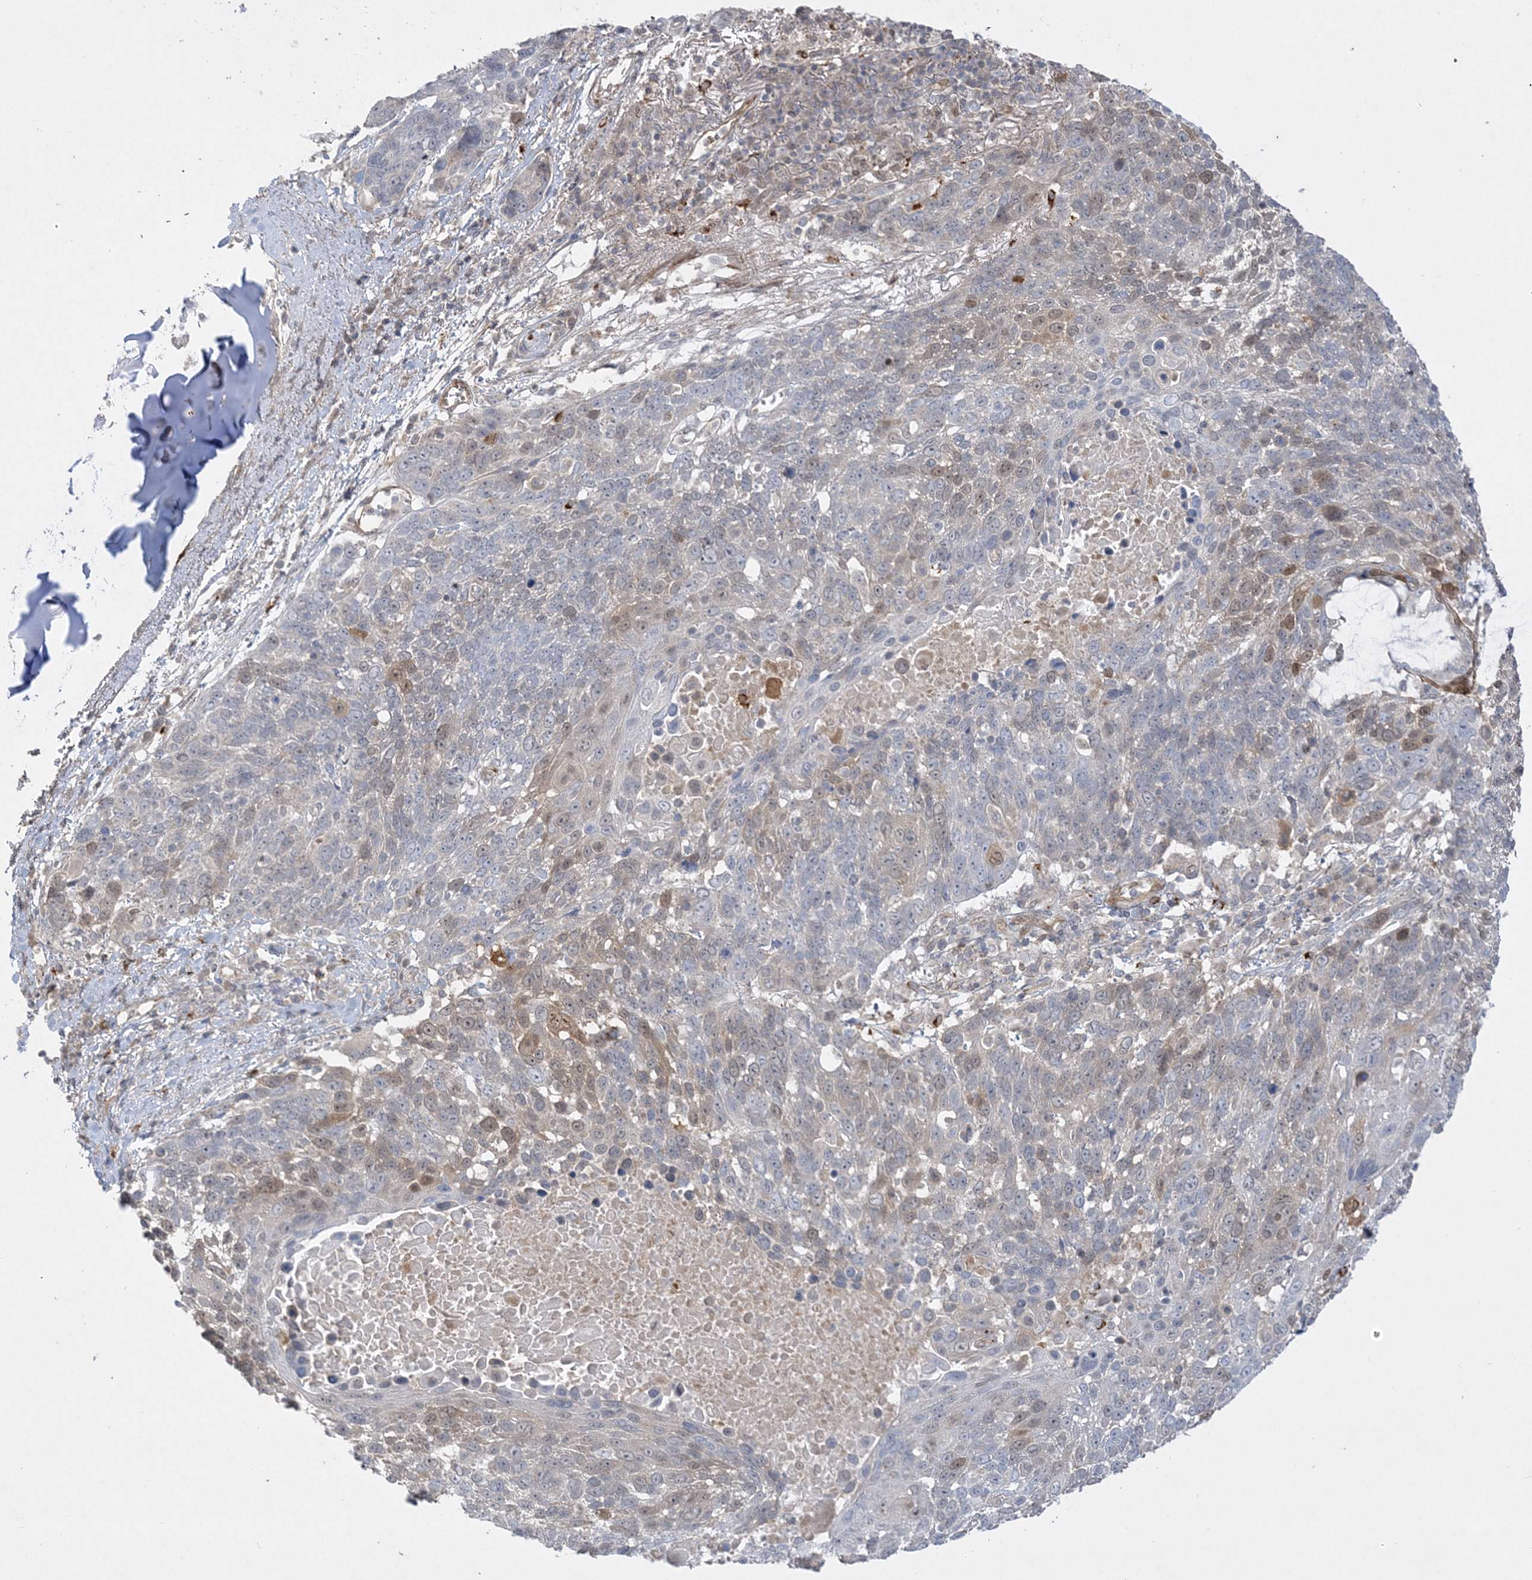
{"staining": {"intensity": "moderate", "quantity": "<25%", "location": "cytoplasmic/membranous,nuclear"}, "tissue": "lung cancer", "cell_type": "Tumor cells", "image_type": "cancer", "snomed": [{"axis": "morphology", "description": "Squamous cell carcinoma, NOS"}, {"axis": "topography", "description": "Lung"}], "caption": "IHC (DAB) staining of human lung cancer (squamous cell carcinoma) exhibits moderate cytoplasmic/membranous and nuclear protein staining in about <25% of tumor cells. The staining was performed using DAB (3,3'-diaminobenzidine), with brown indicating positive protein expression. Nuclei are stained blue with hematoxylin.", "gene": "INPP1", "patient": {"sex": "male", "age": 66}}